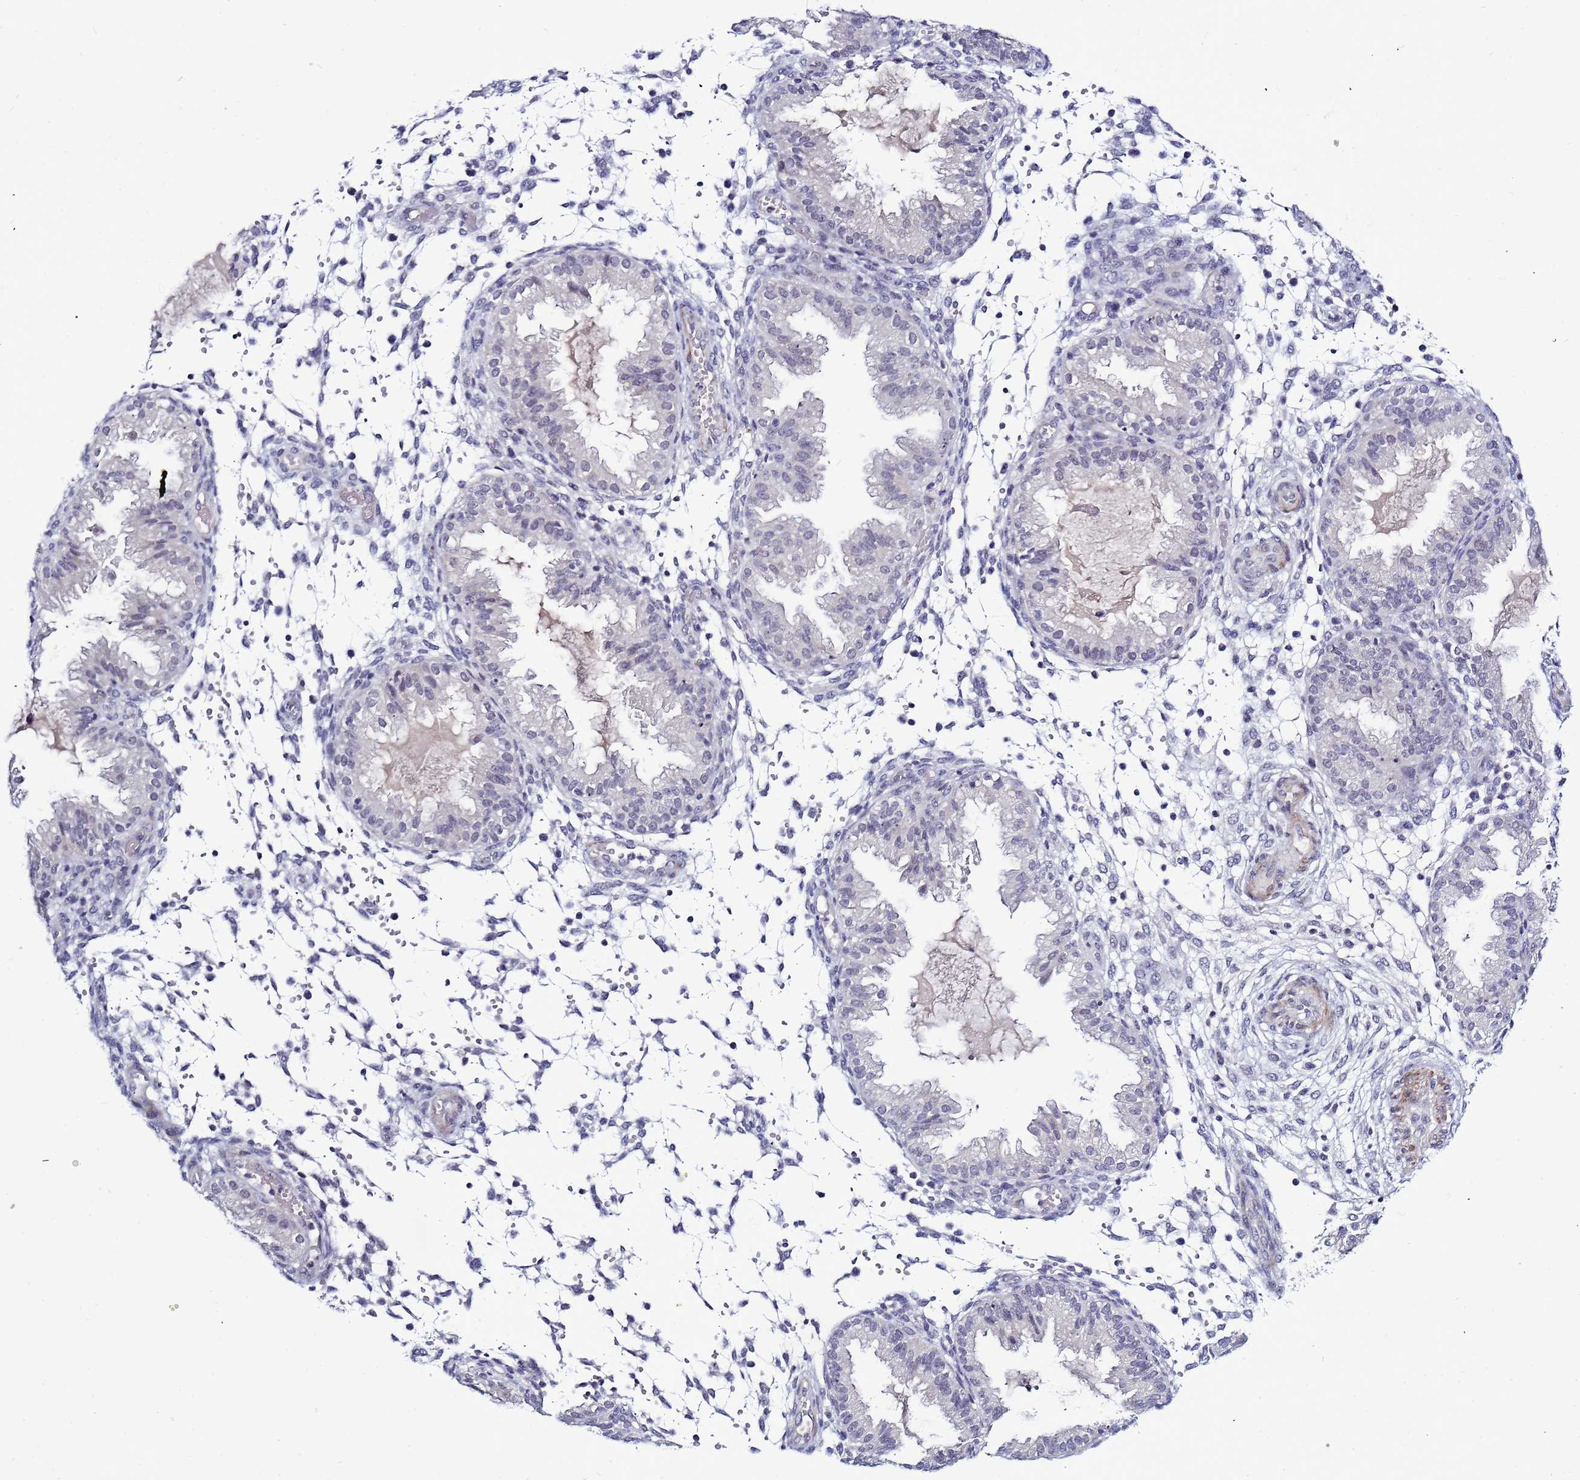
{"staining": {"intensity": "negative", "quantity": "none", "location": "none"}, "tissue": "endometrium", "cell_type": "Cells in endometrial stroma", "image_type": "normal", "snomed": [{"axis": "morphology", "description": "Normal tissue, NOS"}, {"axis": "topography", "description": "Endometrium"}], "caption": "The image exhibits no staining of cells in endometrial stroma in benign endometrium.", "gene": "CXorf65", "patient": {"sex": "female", "age": 33}}